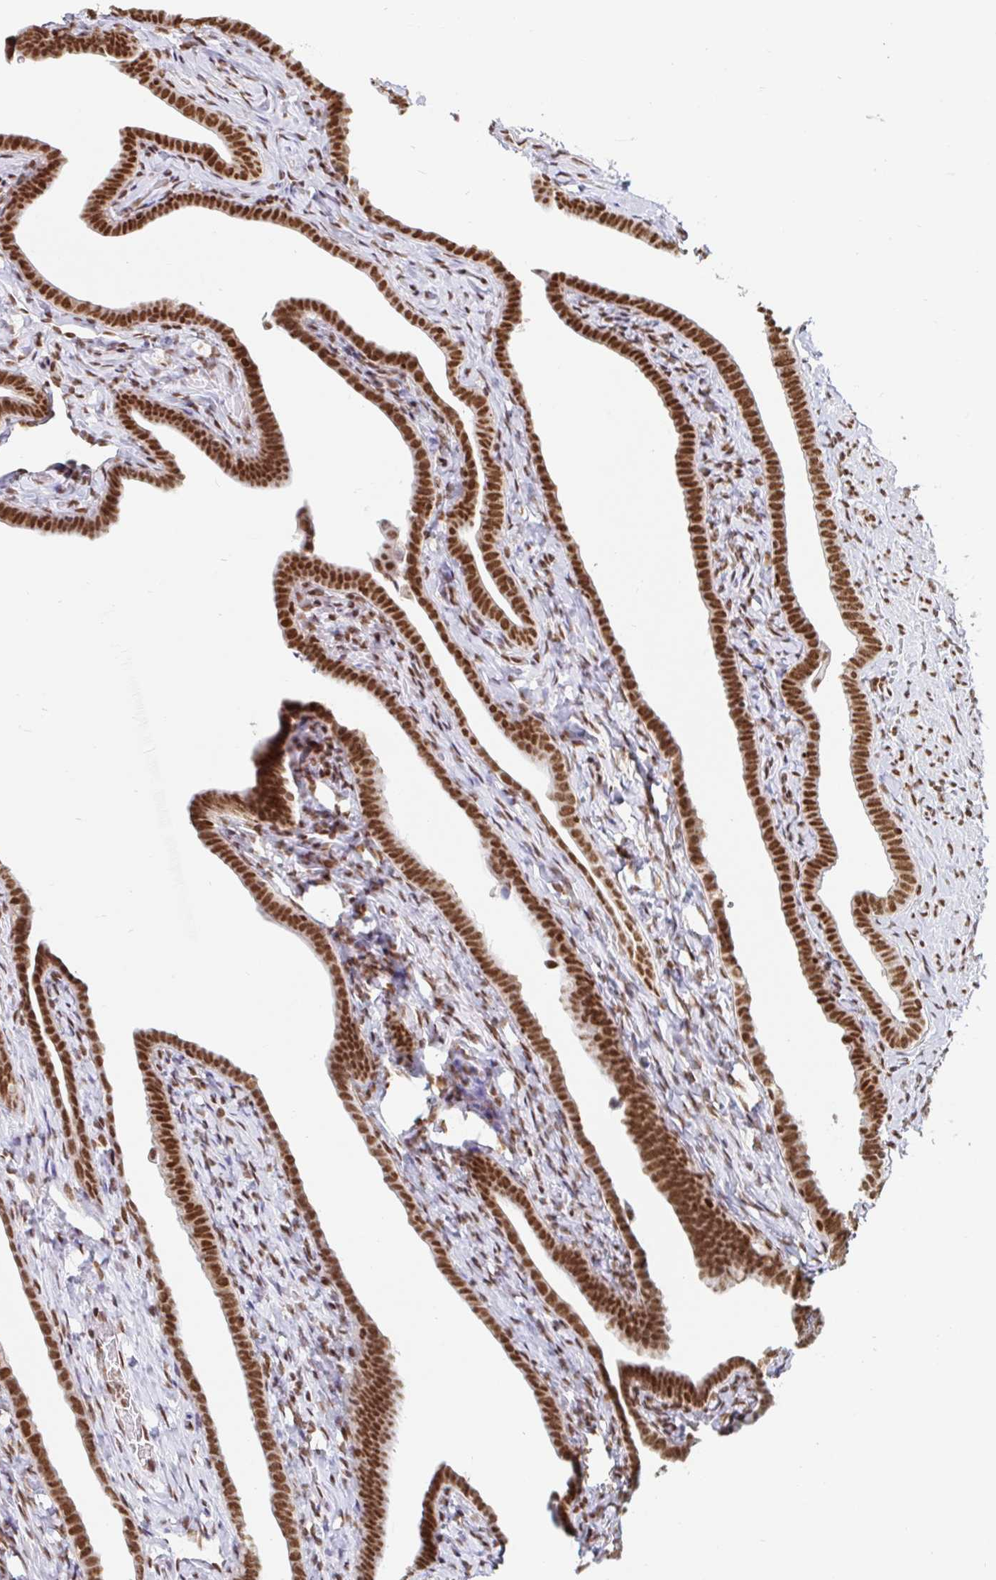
{"staining": {"intensity": "strong", "quantity": ">75%", "location": "nuclear"}, "tissue": "fallopian tube", "cell_type": "Glandular cells", "image_type": "normal", "snomed": [{"axis": "morphology", "description": "Normal tissue, NOS"}, {"axis": "topography", "description": "Fallopian tube"}], "caption": "Immunohistochemical staining of normal fallopian tube shows >75% levels of strong nuclear protein staining in about >75% of glandular cells.", "gene": "RBMXL1", "patient": {"sex": "female", "age": 69}}